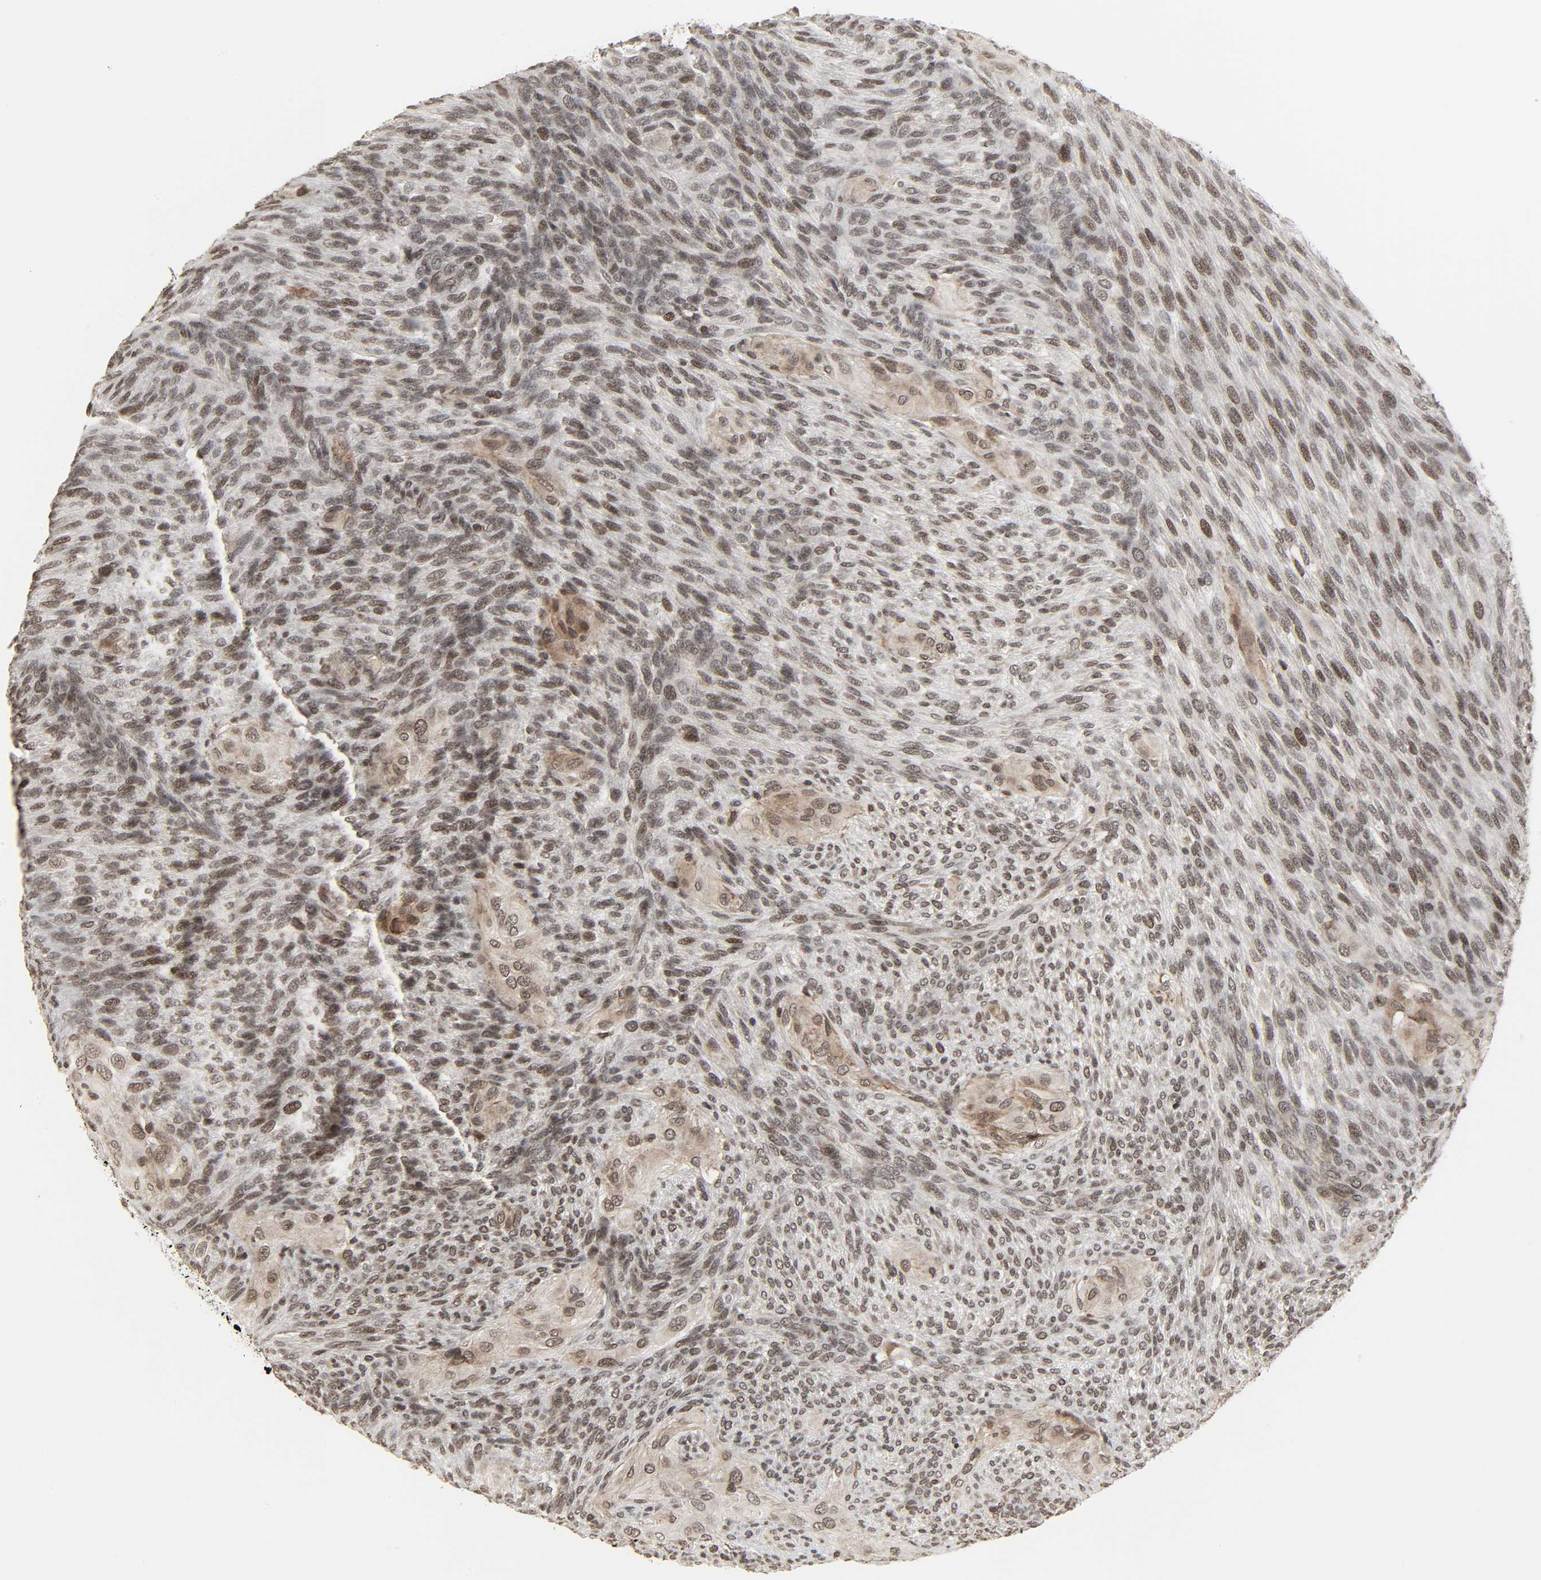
{"staining": {"intensity": "moderate", "quantity": "25%-75%", "location": "cytoplasmic/membranous,nuclear"}, "tissue": "glioma", "cell_type": "Tumor cells", "image_type": "cancer", "snomed": [{"axis": "morphology", "description": "Glioma, malignant, High grade"}, {"axis": "topography", "description": "Cerebral cortex"}], "caption": "A photomicrograph of glioma stained for a protein displays moderate cytoplasmic/membranous and nuclear brown staining in tumor cells.", "gene": "XRCC1", "patient": {"sex": "female", "age": 55}}